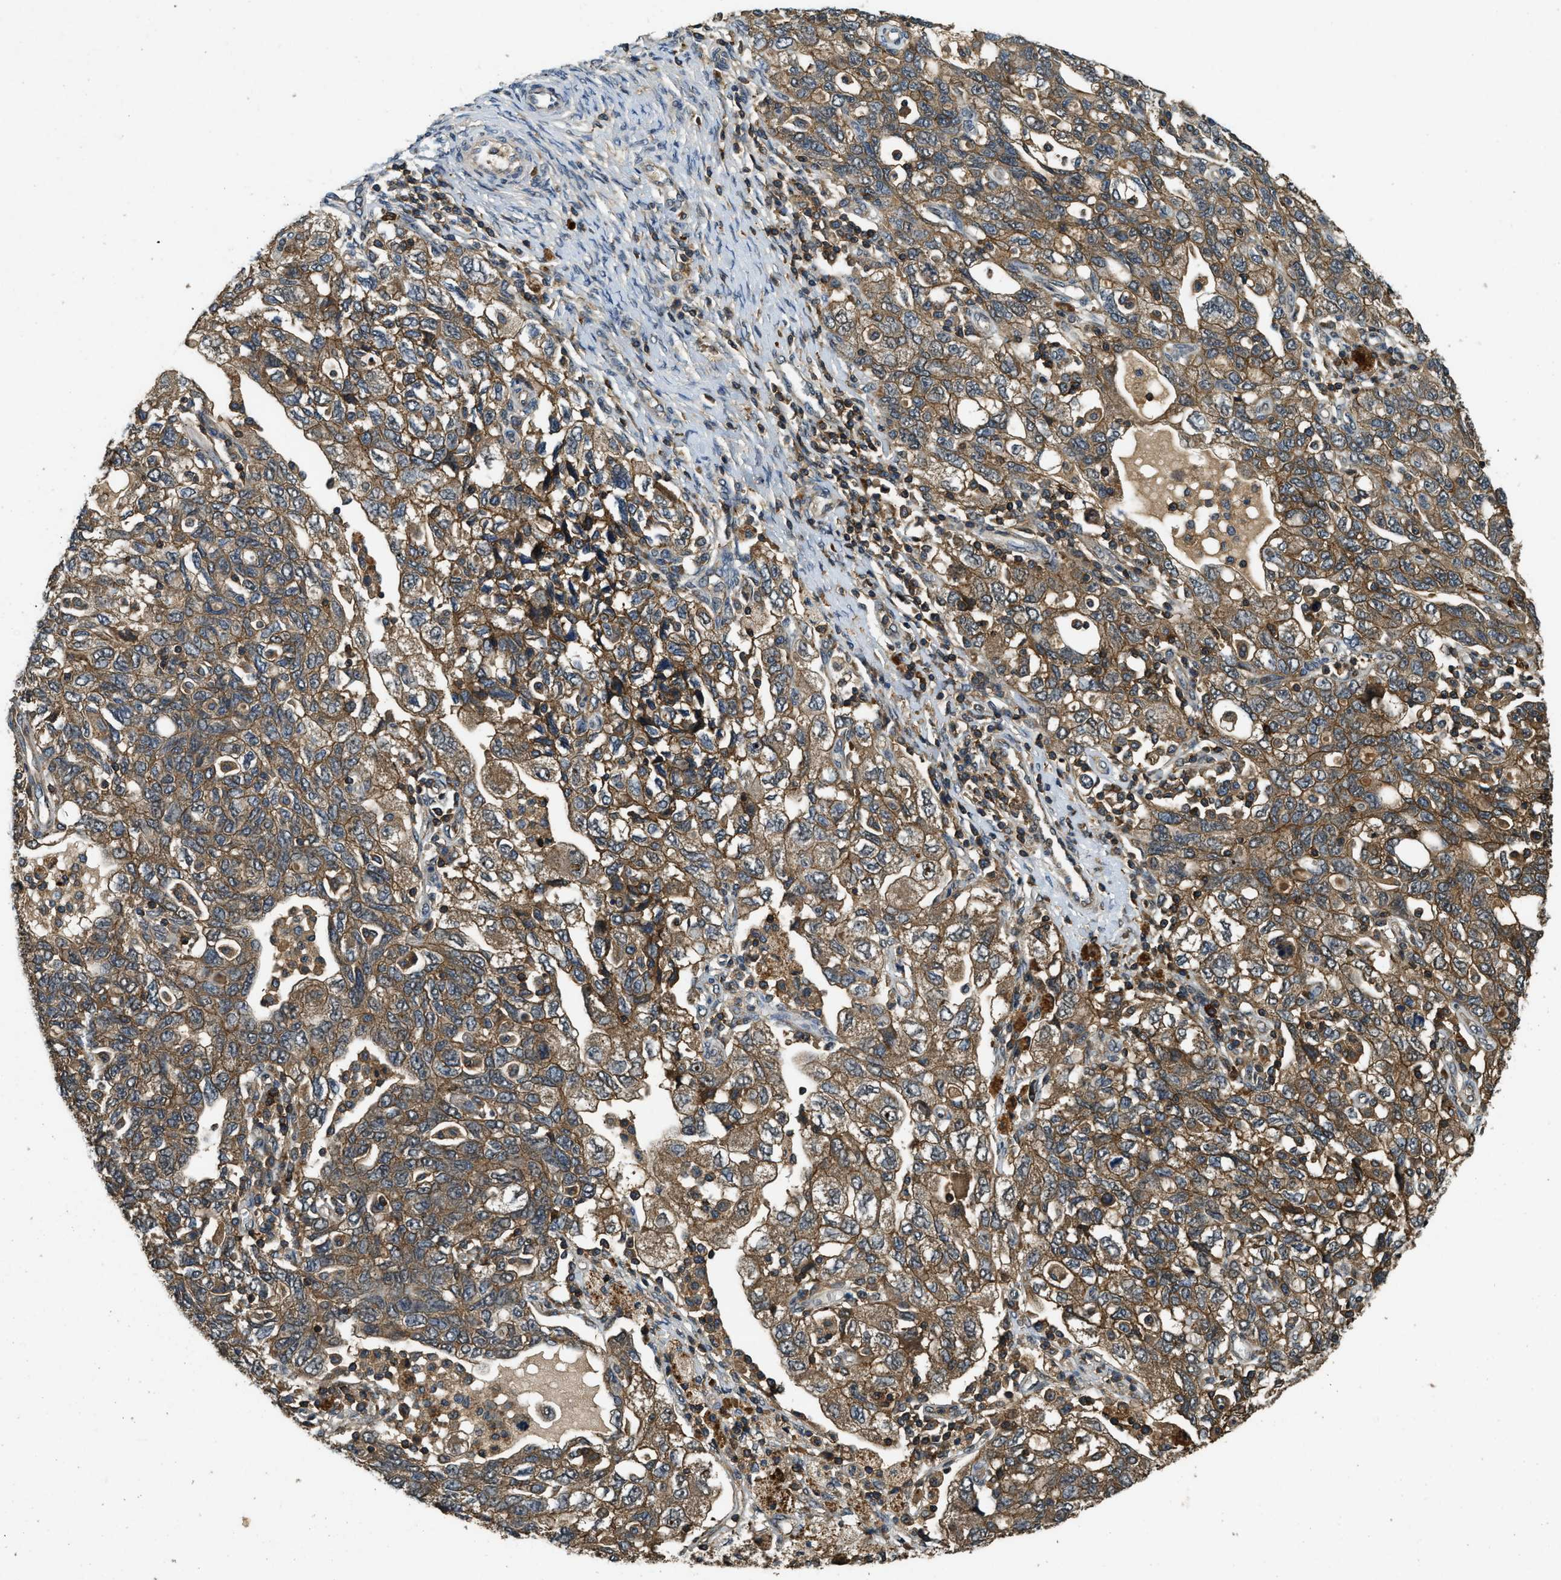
{"staining": {"intensity": "moderate", "quantity": ">75%", "location": "cytoplasmic/membranous"}, "tissue": "ovarian cancer", "cell_type": "Tumor cells", "image_type": "cancer", "snomed": [{"axis": "morphology", "description": "Carcinoma, NOS"}, {"axis": "morphology", "description": "Cystadenocarcinoma, serous, NOS"}, {"axis": "topography", "description": "Ovary"}], "caption": "Immunohistochemical staining of ovarian cancer reveals medium levels of moderate cytoplasmic/membranous protein expression in approximately >75% of tumor cells.", "gene": "ATP8B1", "patient": {"sex": "female", "age": 69}}